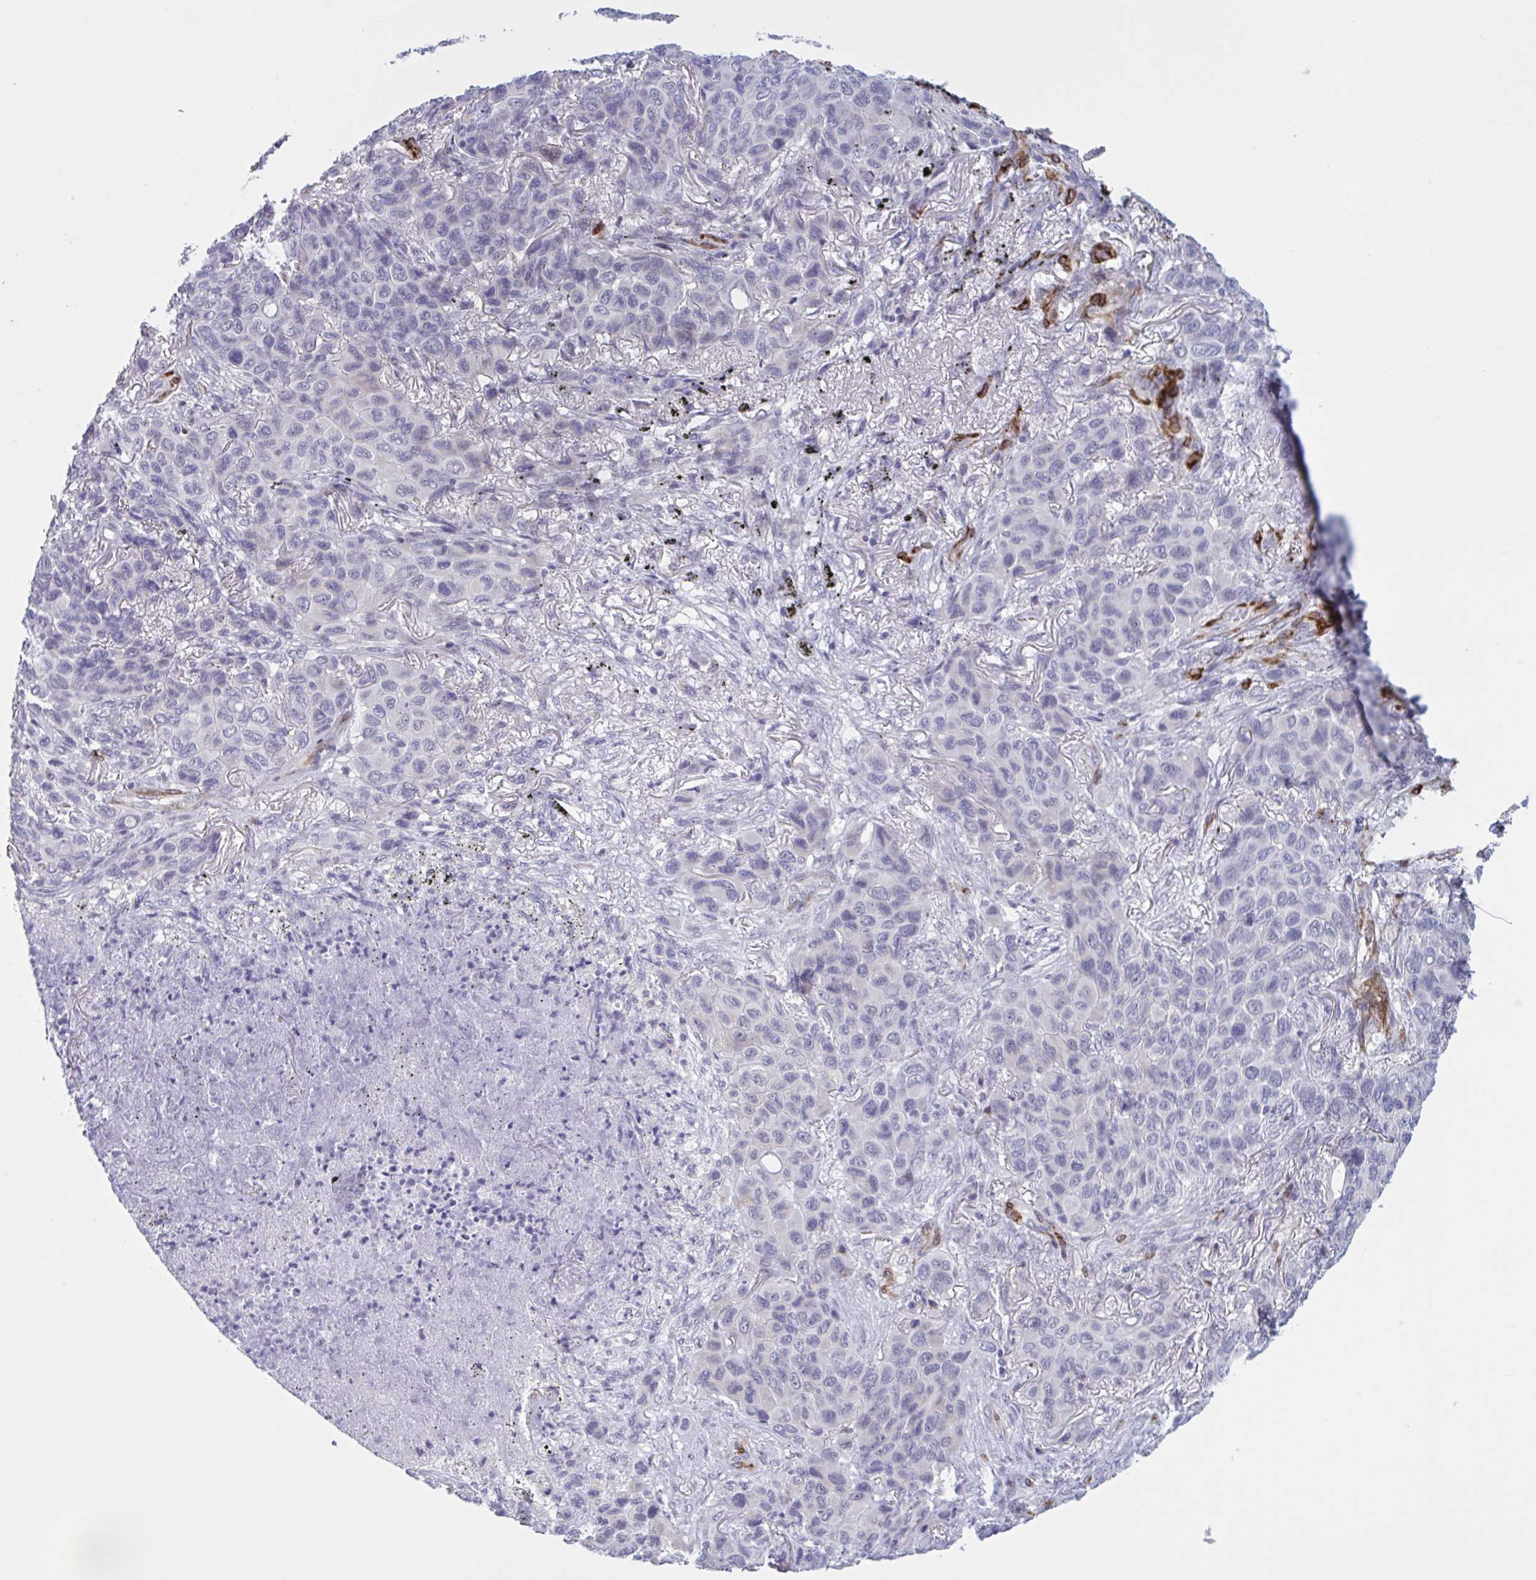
{"staining": {"intensity": "negative", "quantity": "none", "location": "none"}, "tissue": "melanoma", "cell_type": "Tumor cells", "image_type": "cancer", "snomed": [{"axis": "morphology", "description": "Malignant melanoma, Metastatic site"}, {"axis": "topography", "description": "Lung"}], "caption": "DAB immunohistochemical staining of human malignant melanoma (metastatic site) reveals no significant positivity in tumor cells.", "gene": "HSD11B2", "patient": {"sex": "male", "age": 48}}